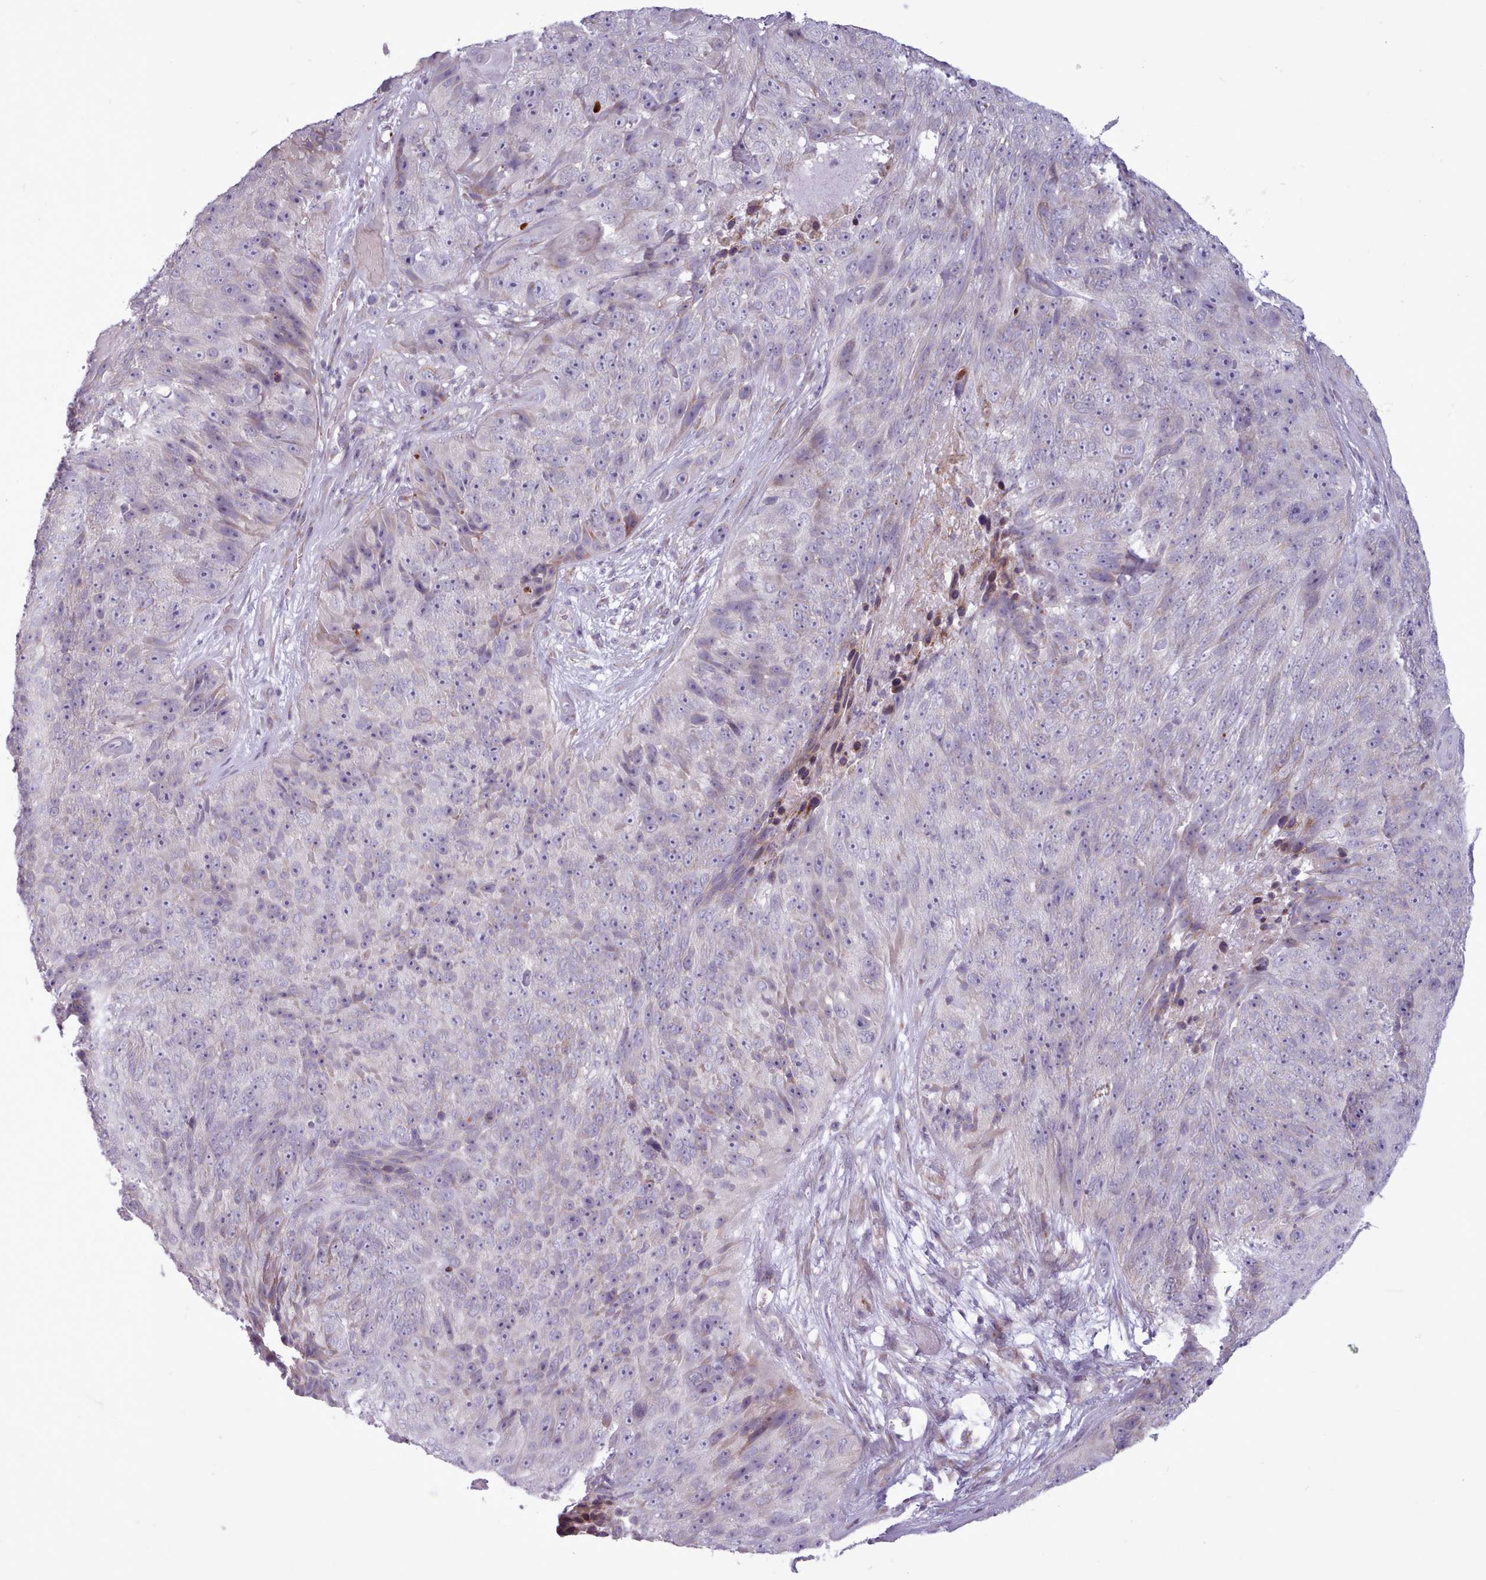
{"staining": {"intensity": "negative", "quantity": "none", "location": "none"}, "tissue": "skin cancer", "cell_type": "Tumor cells", "image_type": "cancer", "snomed": [{"axis": "morphology", "description": "Squamous cell carcinoma, NOS"}, {"axis": "topography", "description": "Skin"}], "caption": "Immunohistochemical staining of squamous cell carcinoma (skin) exhibits no significant staining in tumor cells.", "gene": "AVL9", "patient": {"sex": "female", "age": 87}}